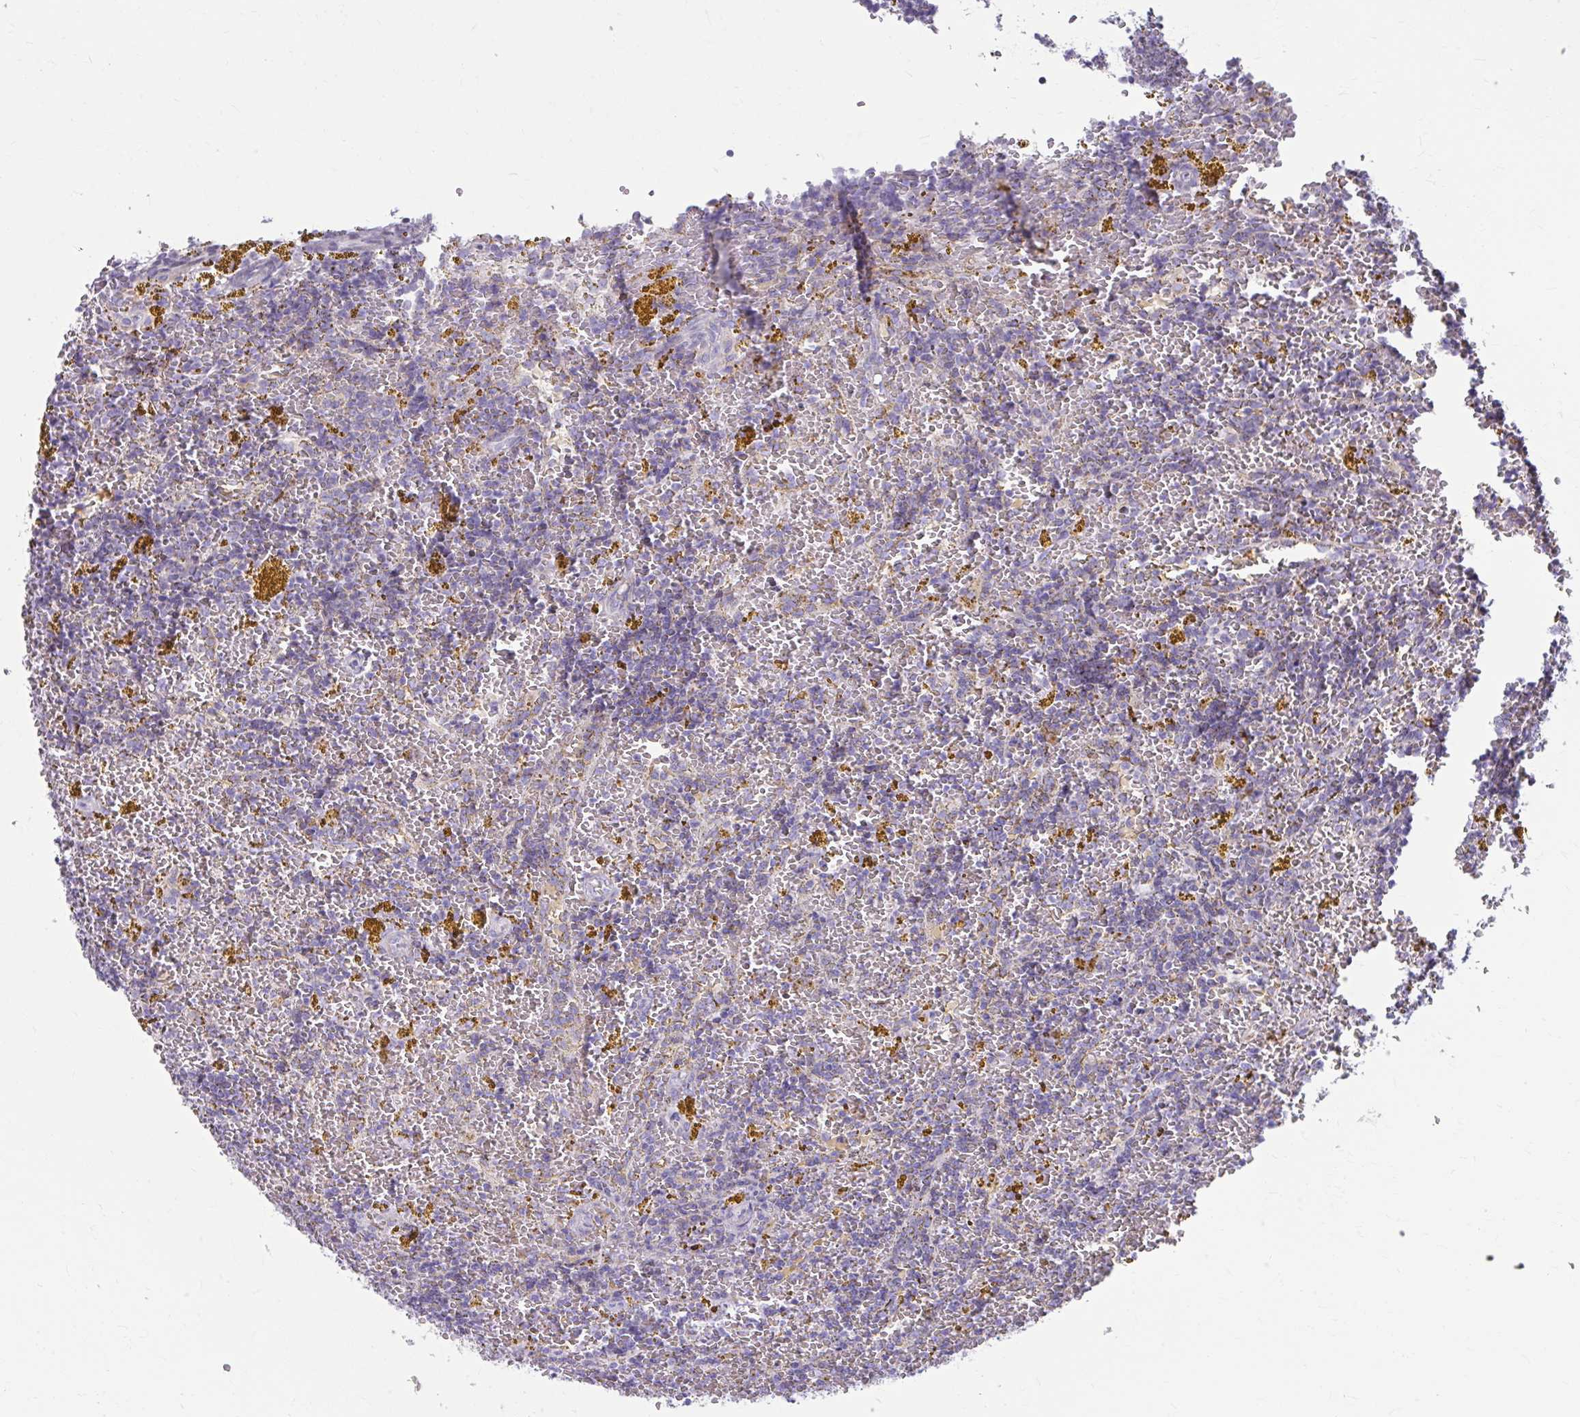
{"staining": {"intensity": "negative", "quantity": "none", "location": "none"}, "tissue": "lymphoma", "cell_type": "Tumor cells", "image_type": "cancer", "snomed": [{"axis": "morphology", "description": "Malignant lymphoma, non-Hodgkin's type, Low grade"}, {"axis": "topography", "description": "Spleen"}, {"axis": "topography", "description": "Lymph node"}], "caption": "High magnification brightfield microscopy of lymphoma stained with DAB (brown) and counterstained with hematoxylin (blue): tumor cells show no significant staining.", "gene": "MSMO1", "patient": {"sex": "female", "age": 66}}